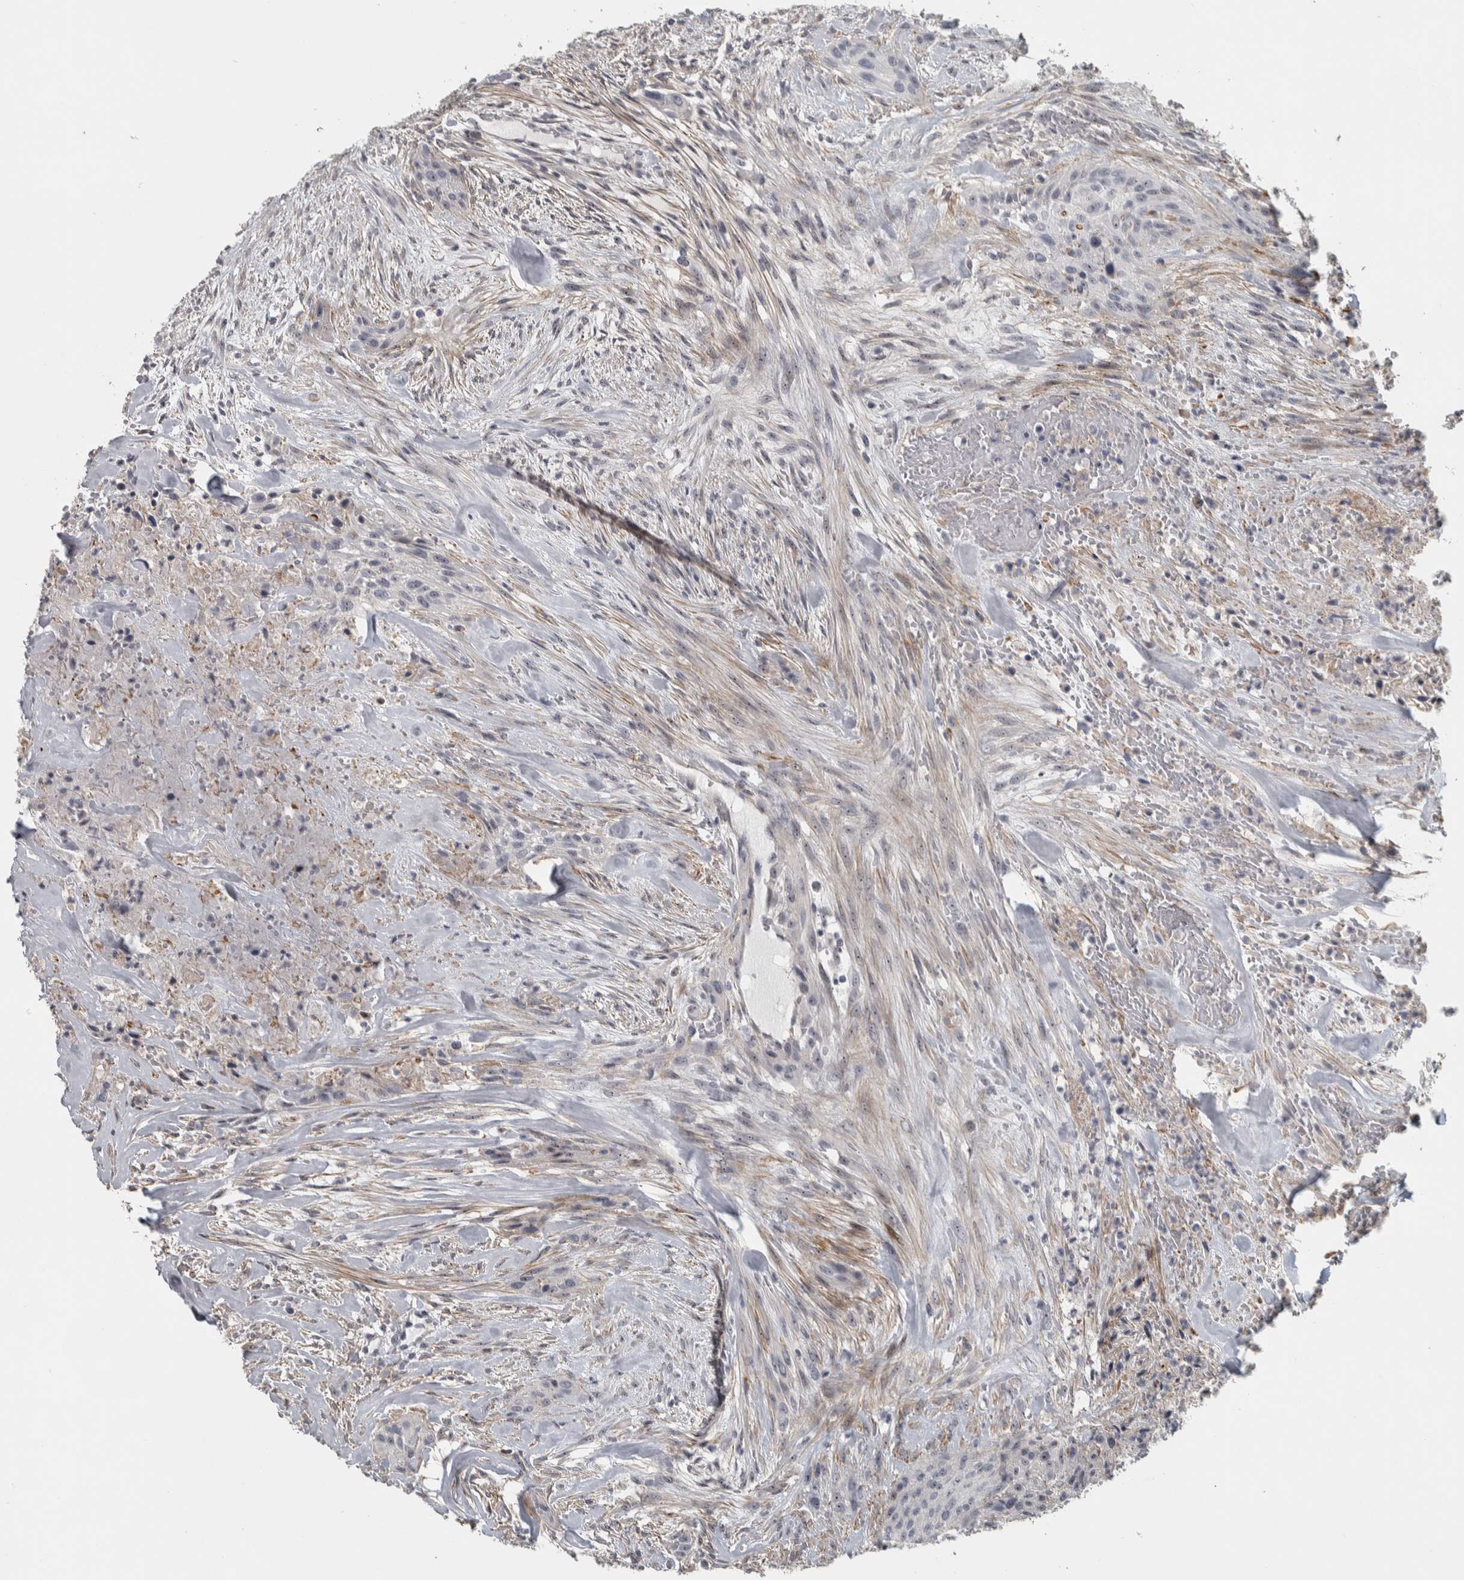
{"staining": {"intensity": "negative", "quantity": "none", "location": "none"}, "tissue": "urothelial cancer", "cell_type": "Tumor cells", "image_type": "cancer", "snomed": [{"axis": "morphology", "description": "Urothelial carcinoma, High grade"}, {"axis": "topography", "description": "Urinary bladder"}], "caption": "Tumor cells are negative for protein expression in human urothelial carcinoma (high-grade).", "gene": "DCAF10", "patient": {"sex": "male", "age": 35}}